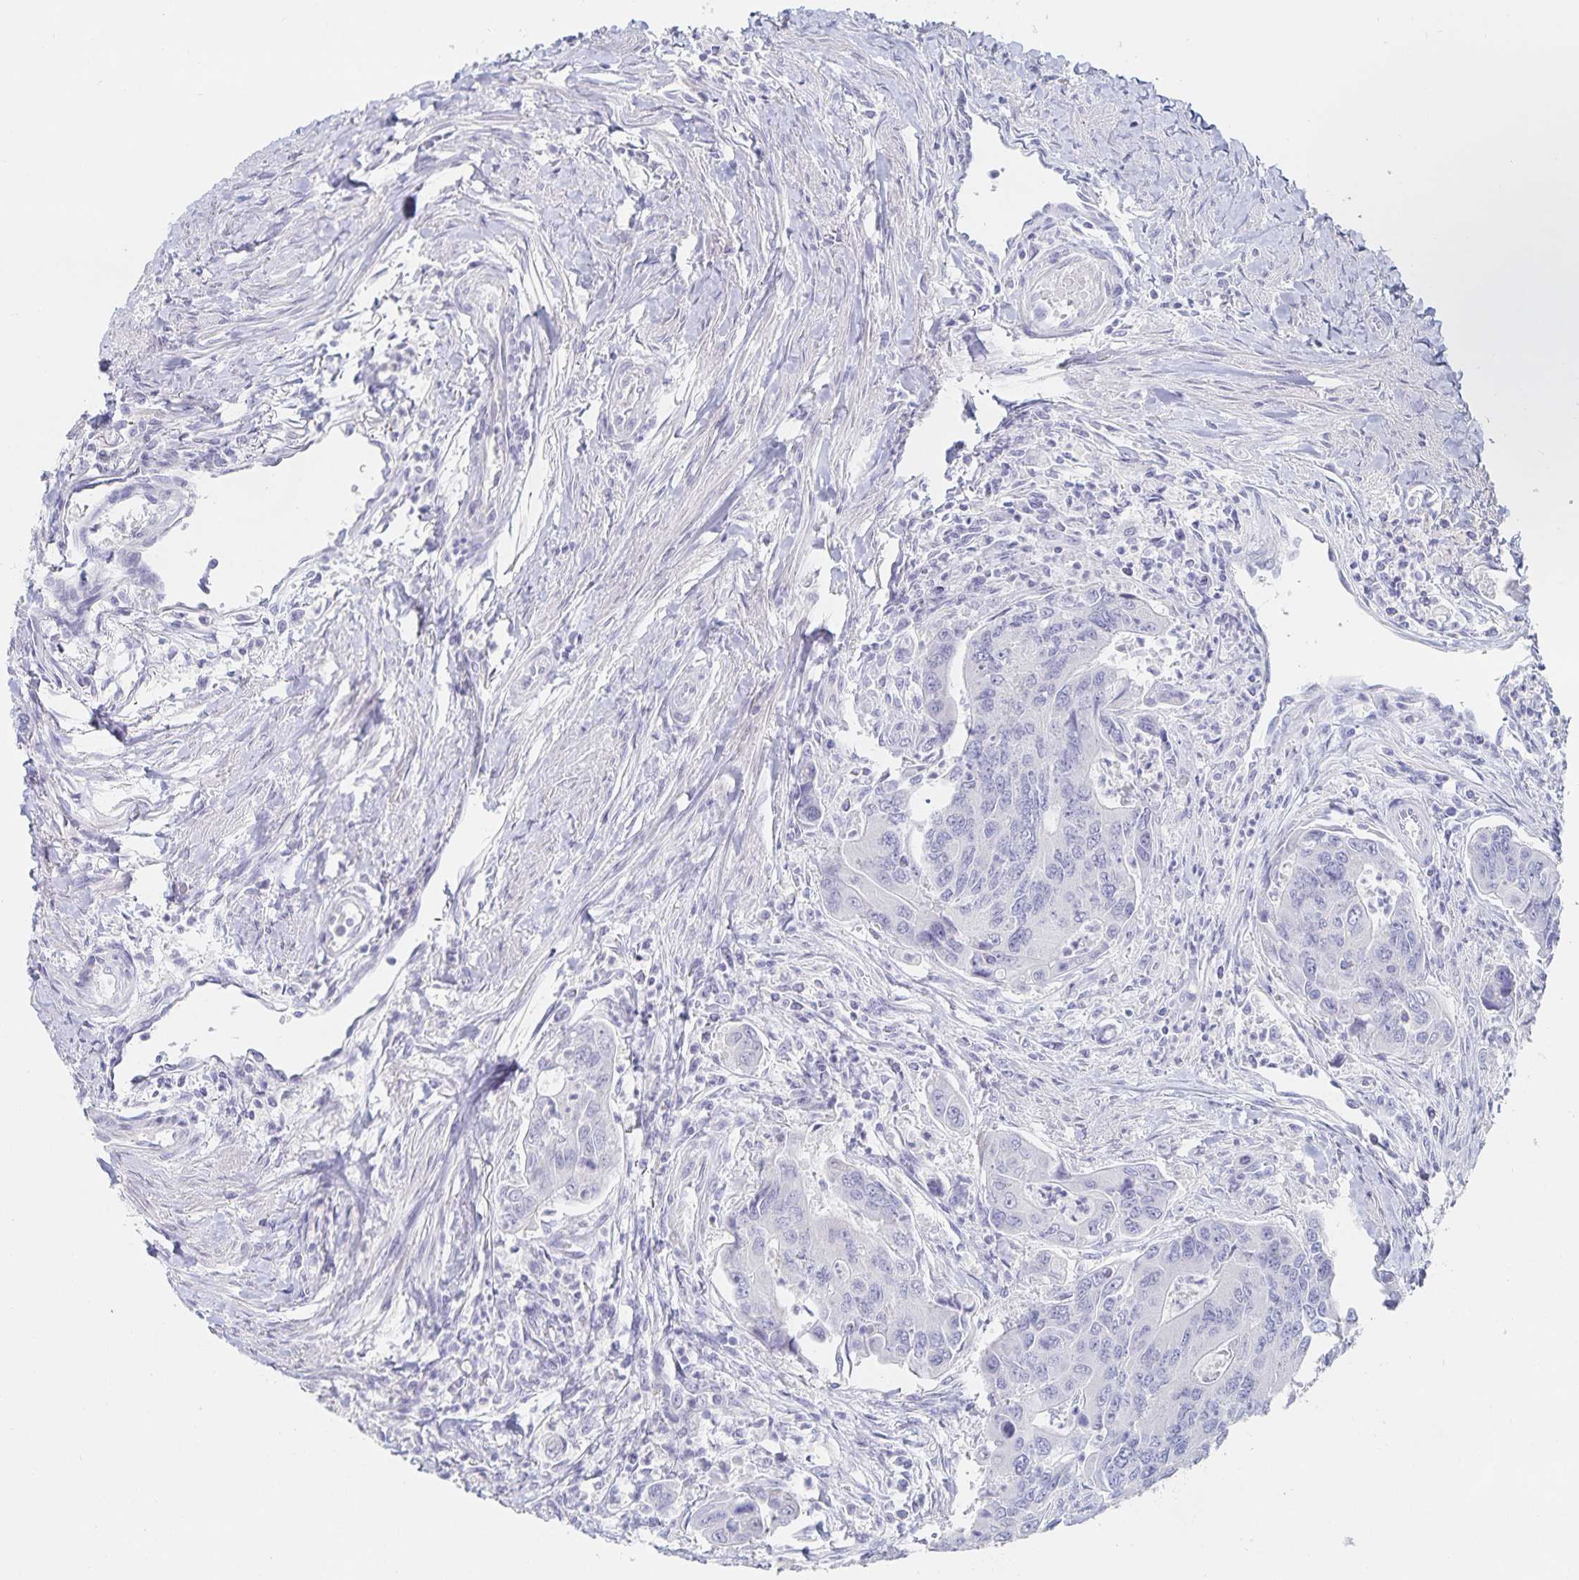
{"staining": {"intensity": "negative", "quantity": "none", "location": "none"}, "tissue": "colorectal cancer", "cell_type": "Tumor cells", "image_type": "cancer", "snomed": [{"axis": "morphology", "description": "Adenocarcinoma, NOS"}, {"axis": "topography", "description": "Colon"}], "caption": "Immunohistochemistry image of neoplastic tissue: colorectal adenocarcinoma stained with DAB (3,3'-diaminobenzidine) reveals no significant protein positivity in tumor cells. (Brightfield microscopy of DAB immunohistochemistry at high magnification).", "gene": "SFTPA1", "patient": {"sex": "female", "age": 67}}